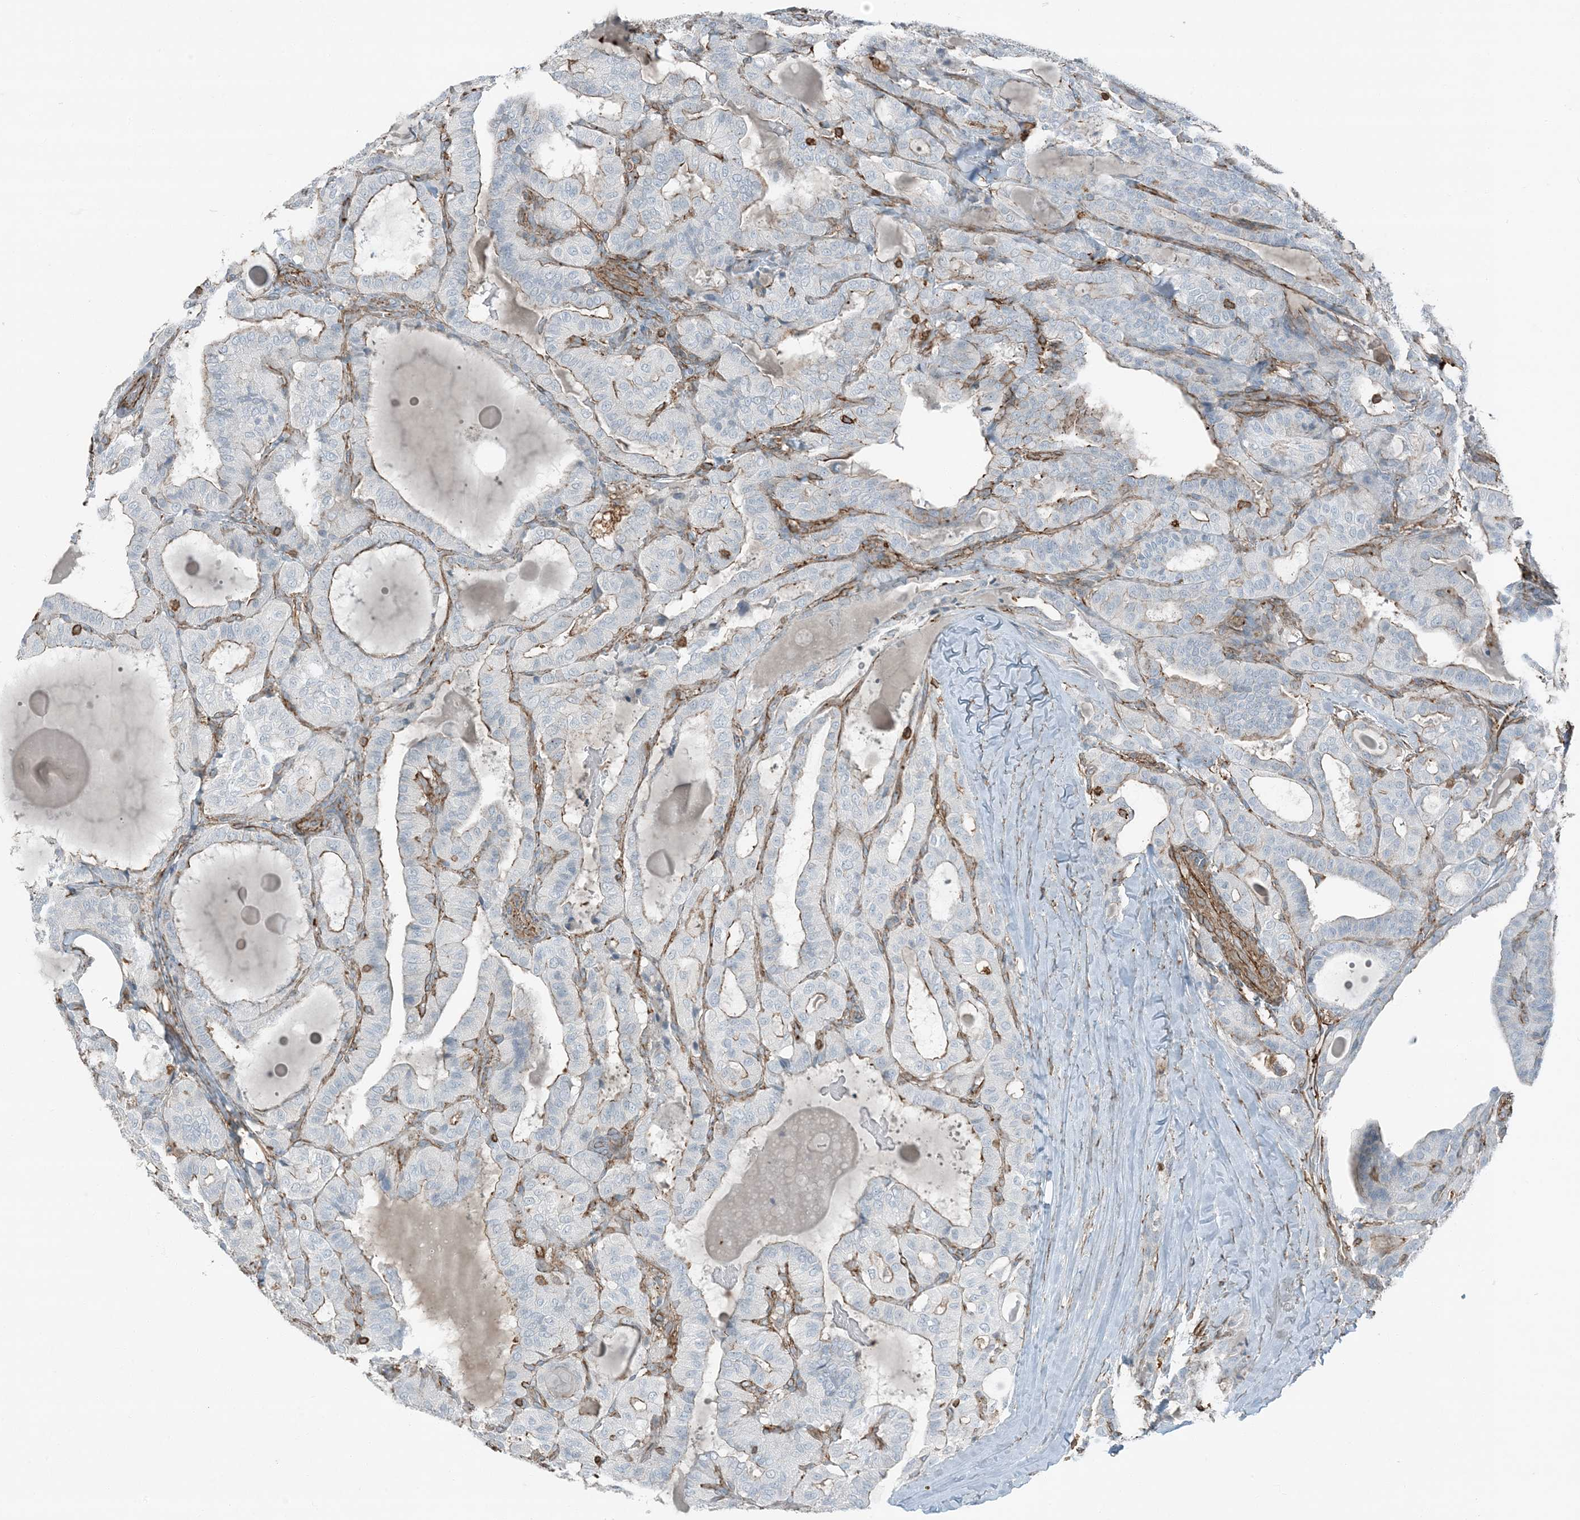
{"staining": {"intensity": "negative", "quantity": "none", "location": "none"}, "tissue": "thyroid cancer", "cell_type": "Tumor cells", "image_type": "cancer", "snomed": [{"axis": "morphology", "description": "Papillary adenocarcinoma, NOS"}, {"axis": "topography", "description": "Thyroid gland"}], "caption": "There is no significant positivity in tumor cells of papillary adenocarcinoma (thyroid).", "gene": "APOBEC3C", "patient": {"sex": "male", "age": 77}}